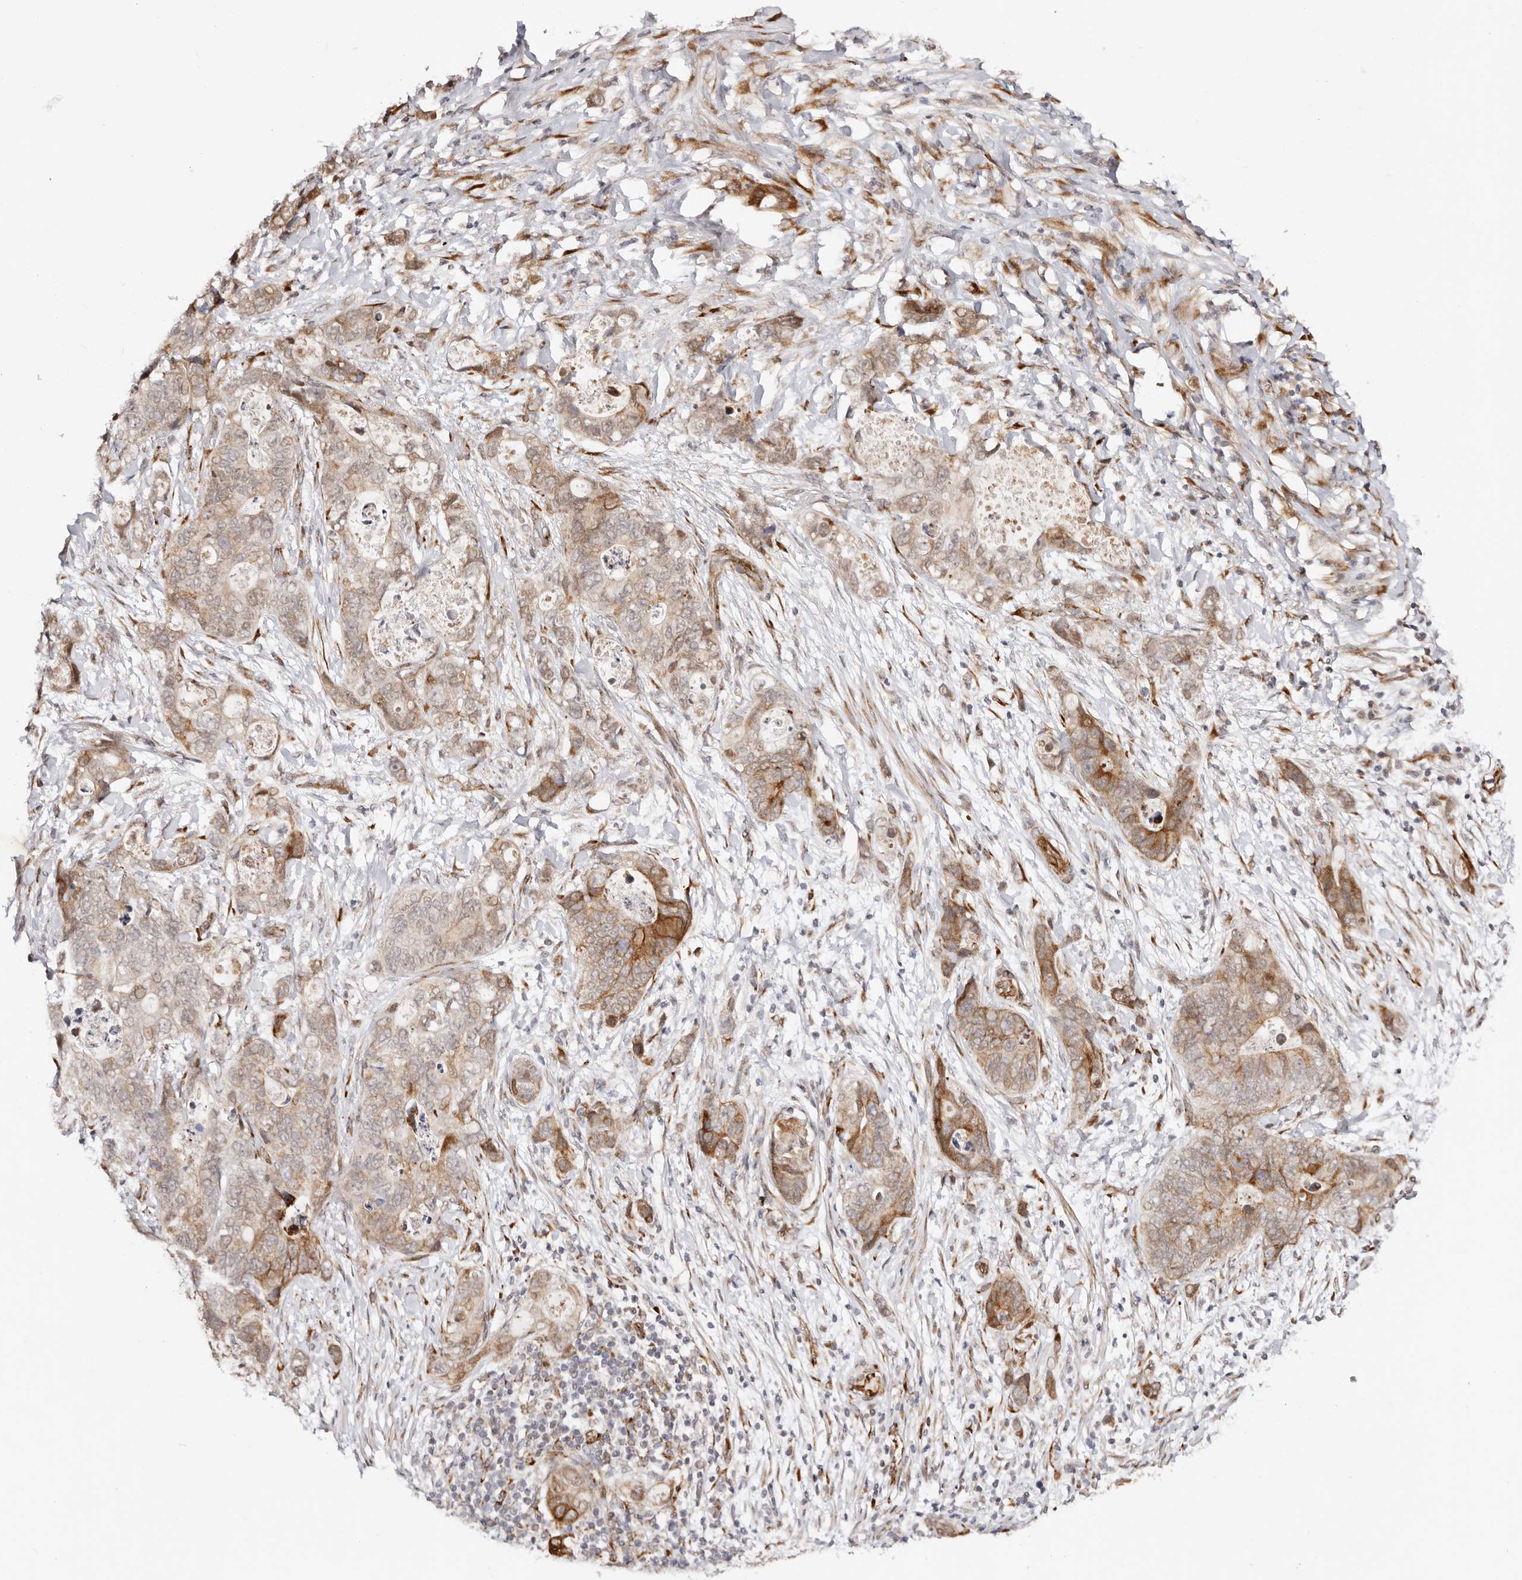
{"staining": {"intensity": "moderate", "quantity": ">75%", "location": "cytoplasmic/membranous"}, "tissue": "stomach cancer", "cell_type": "Tumor cells", "image_type": "cancer", "snomed": [{"axis": "morphology", "description": "Normal tissue, NOS"}, {"axis": "morphology", "description": "Adenocarcinoma, NOS"}, {"axis": "topography", "description": "Stomach"}], "caption": "Stomach cancer was stained to show a protein in brown. There is medium levels of moderate cytoplasmic/membranous expression in approximately >75% of tumor cells.", "gene": "BCL2L15", "patient": {"sex": "female", "age": 89}}